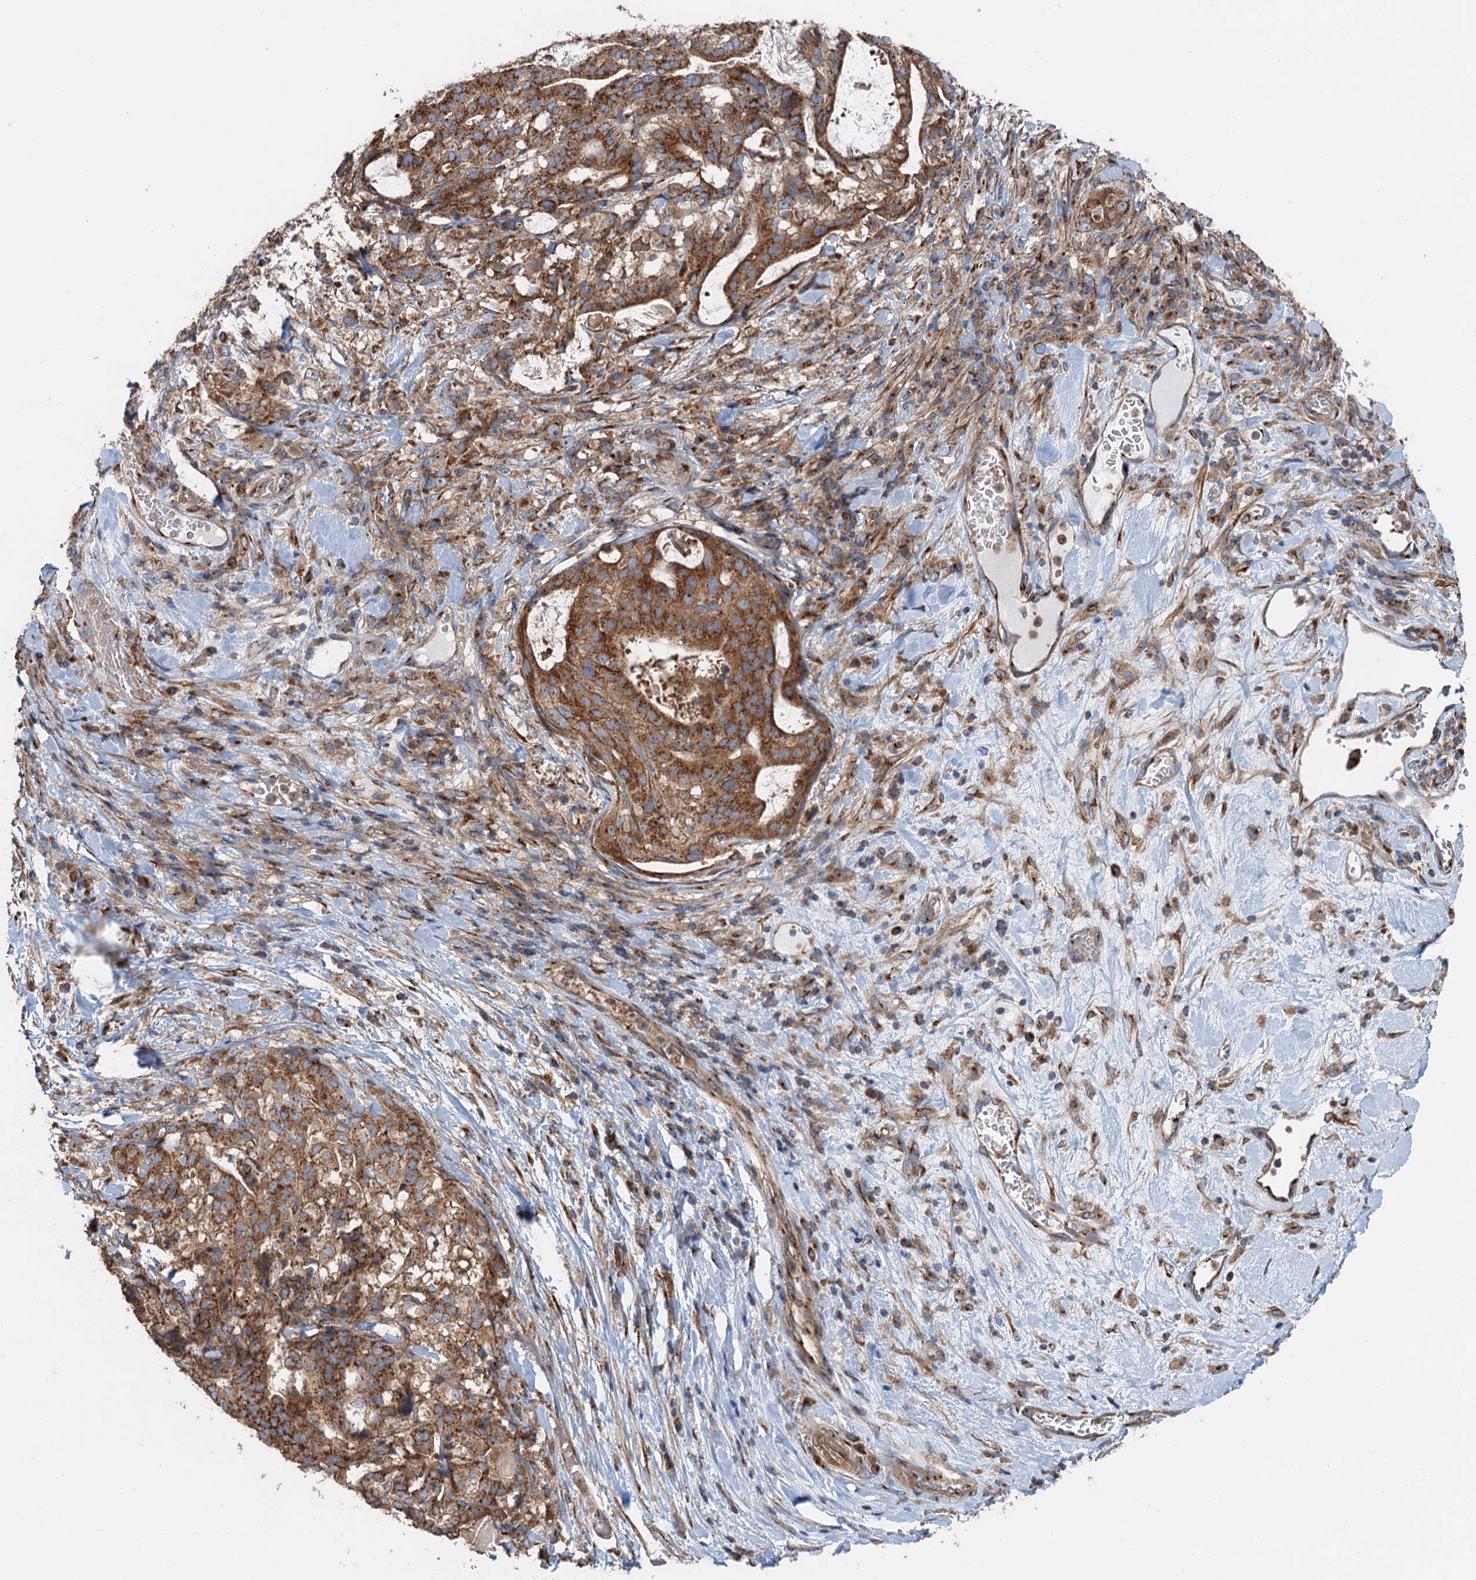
{"staining": {"intensity": "strong", "quantity": ">75%", "location": "cytoplasmic/membranous"}, "tissue": "stomach cancer", "cell_type": "Tumor cells", "image_type": "cancer", "snomed": [{"axis": "morphology", "description": "Adenocarcinoma, NOS"}, {"axis": "topography", "description": "Stomach"}], "caption": "Stomach cancer (adenocarcinoma) stained with immunohistochemistry (IHC) exhibits strong cytoplasmic/membranous staining in approximately >75% of tumor cells.", "gene": "ANKRD26", "patient": {"sex": "male", "age": 48}}